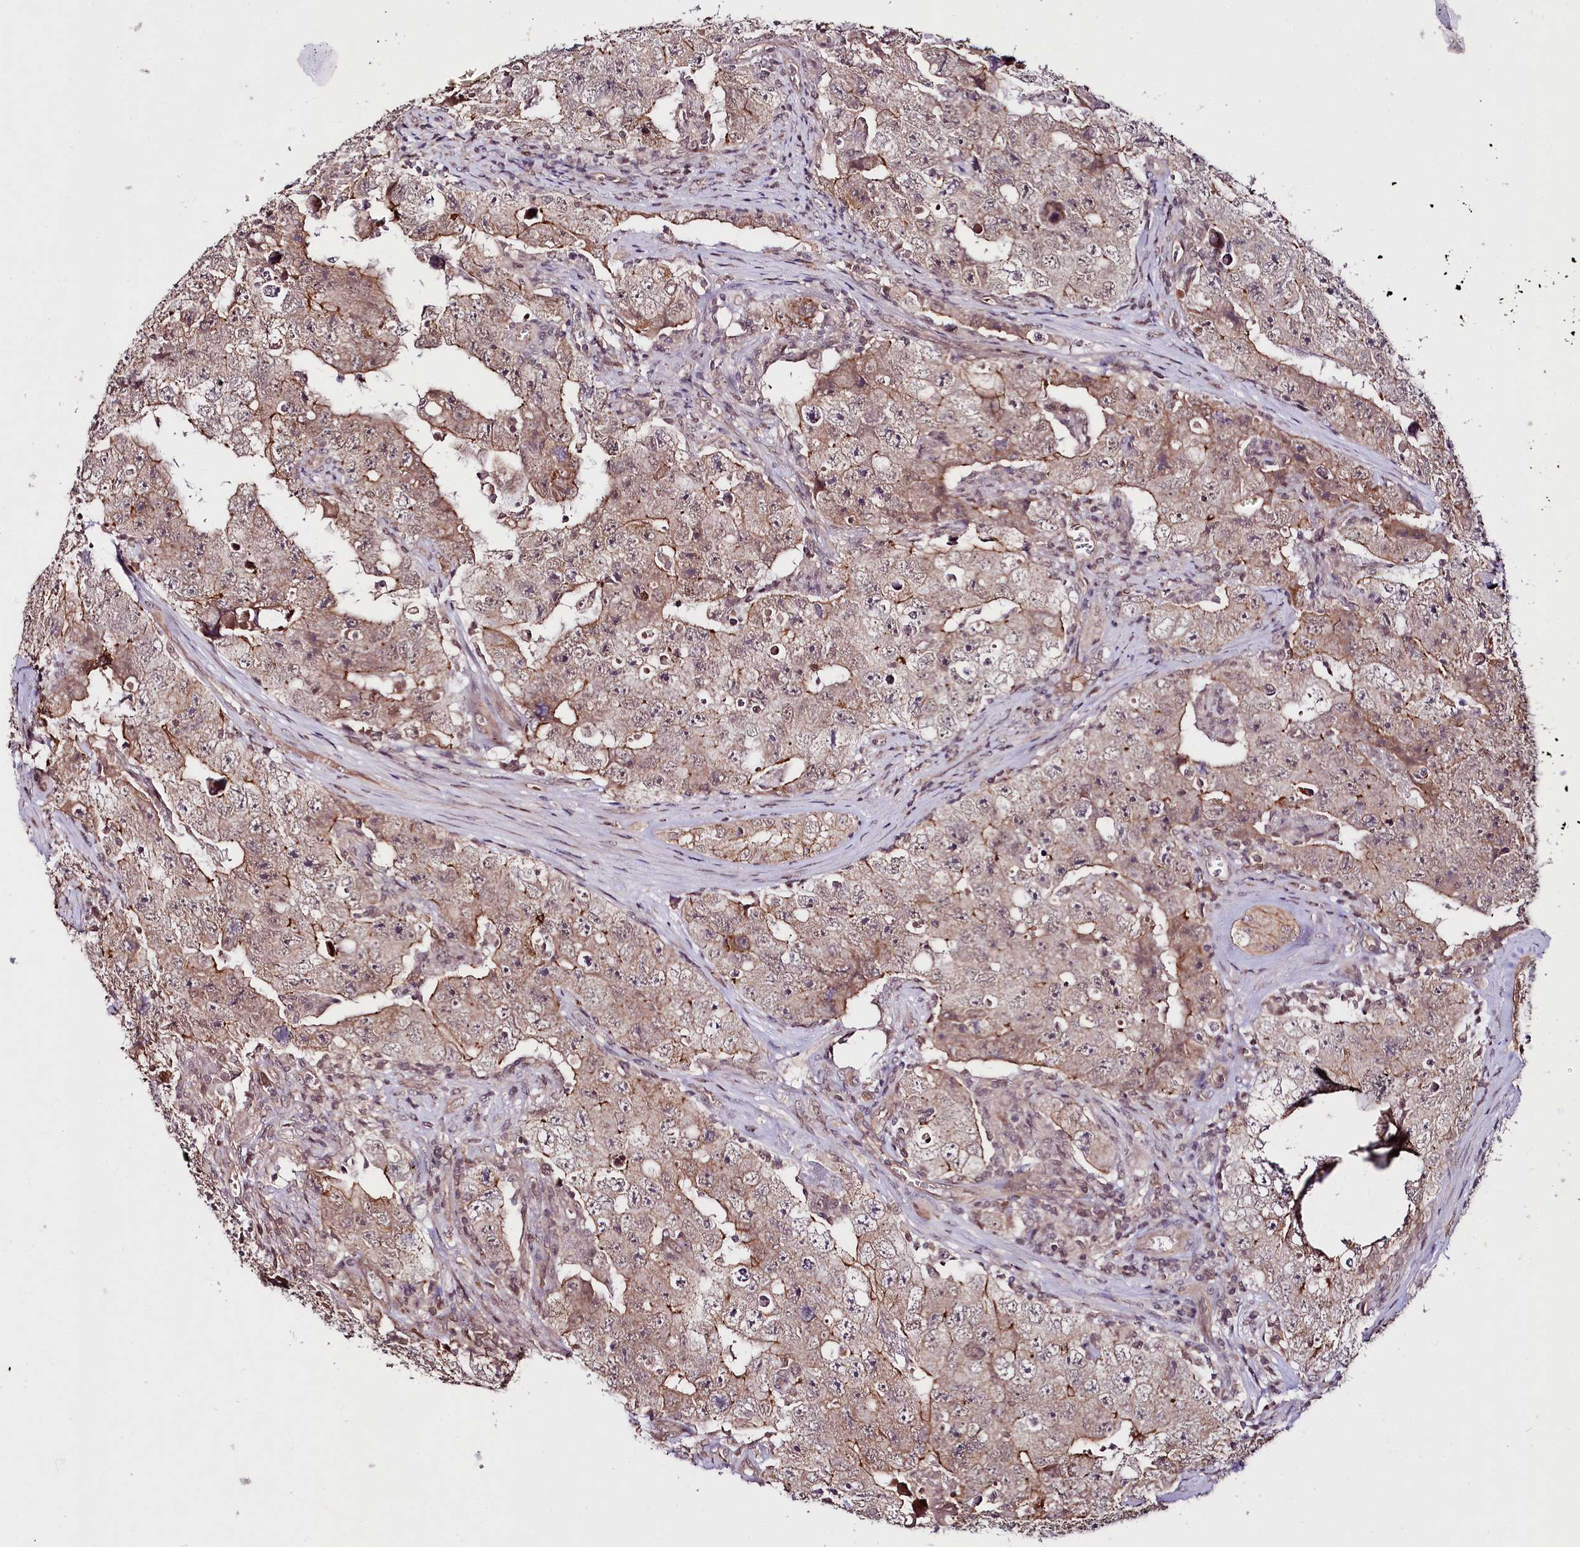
{"staining": {"intensity": "moderate", "quantity": "25%-75%", "location": "cytoplasmic/membranous"}, "tissue": "testis cancer", "cell_type": "Tumor cells", "image_type": "cancer", "snomed": [{"axis": "morphology", "description": "Carcinoma, Embryonal, NOS"}, {"axis": "topography", "description": "Testis"}], "caption": "Brown immunohistochemical staining in human testis embryonal carcinoma shows moderate cytoplasmic/membranous positivity in about 25%-75% of tumor cells.", "gene": "TAFAZZIN", "patient": {"sex": "male", "age": 17}}